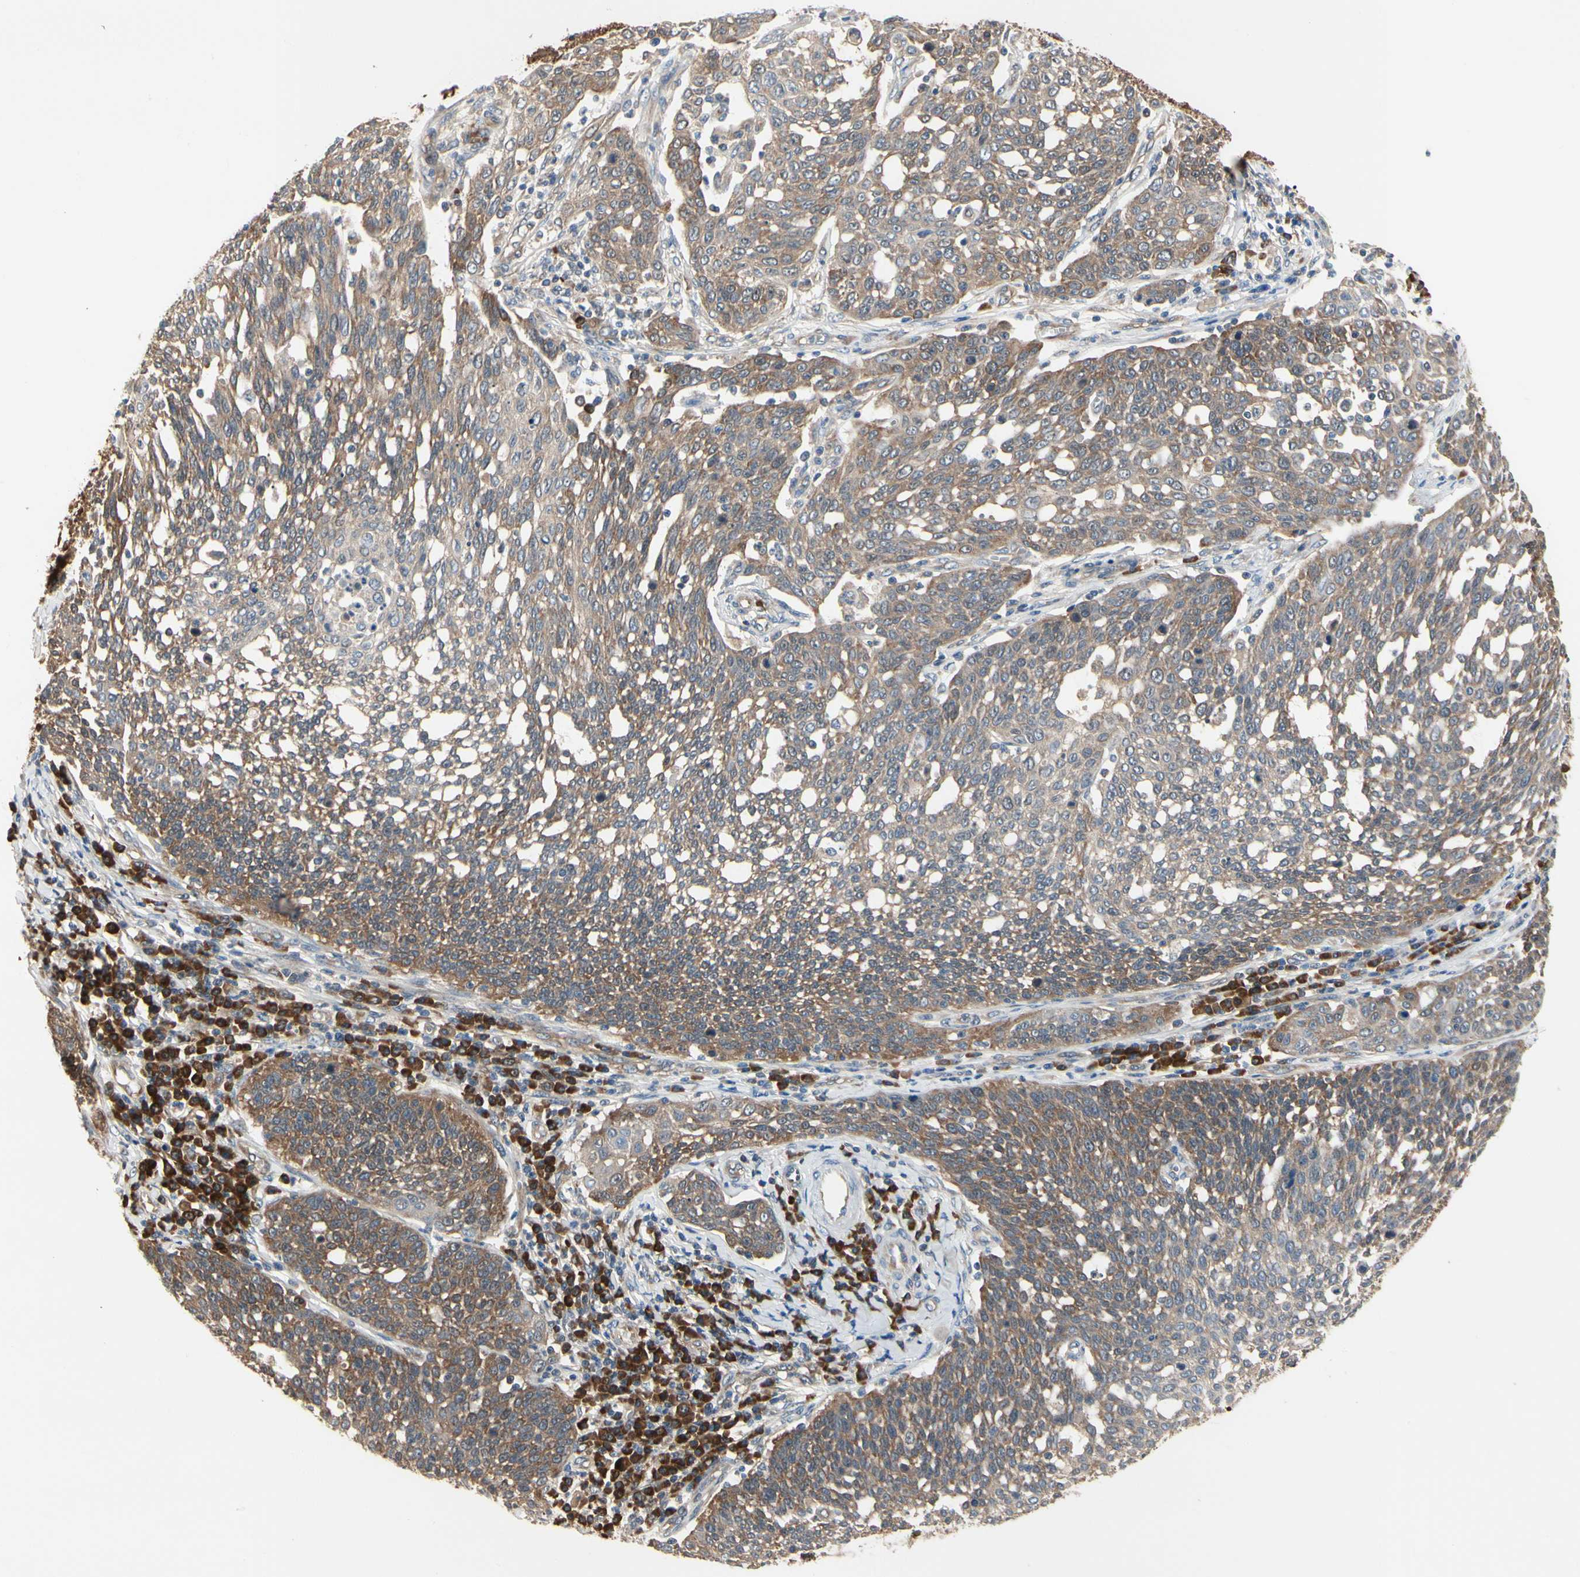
{"staining": {"intensity": "moderate", "quantity": ">75%", "location": "cytoplasmic/membranous"}, "tissue": "cervical cancer", "cell_type": "Tumor cells", "image_type": "cancer", "snomed": [{"axis": "morphology", "description": "Squamous cell carcinoma, NOS"}, {"axis": "topography", "description": "Cervix"}], "caption": "Protein expression by IHC demonstrates moderate cytoplasmic/membranous positivity in approximately >75% of tumor cells in squamous cell carcinoma (cervical). The staining was performed using DAB, with brown indicating positive protein expression. Nuclei are stained blue with hematoxylin.", "gene": "NME1-NME2", "patient": {"sex": "female", "age": 34}}